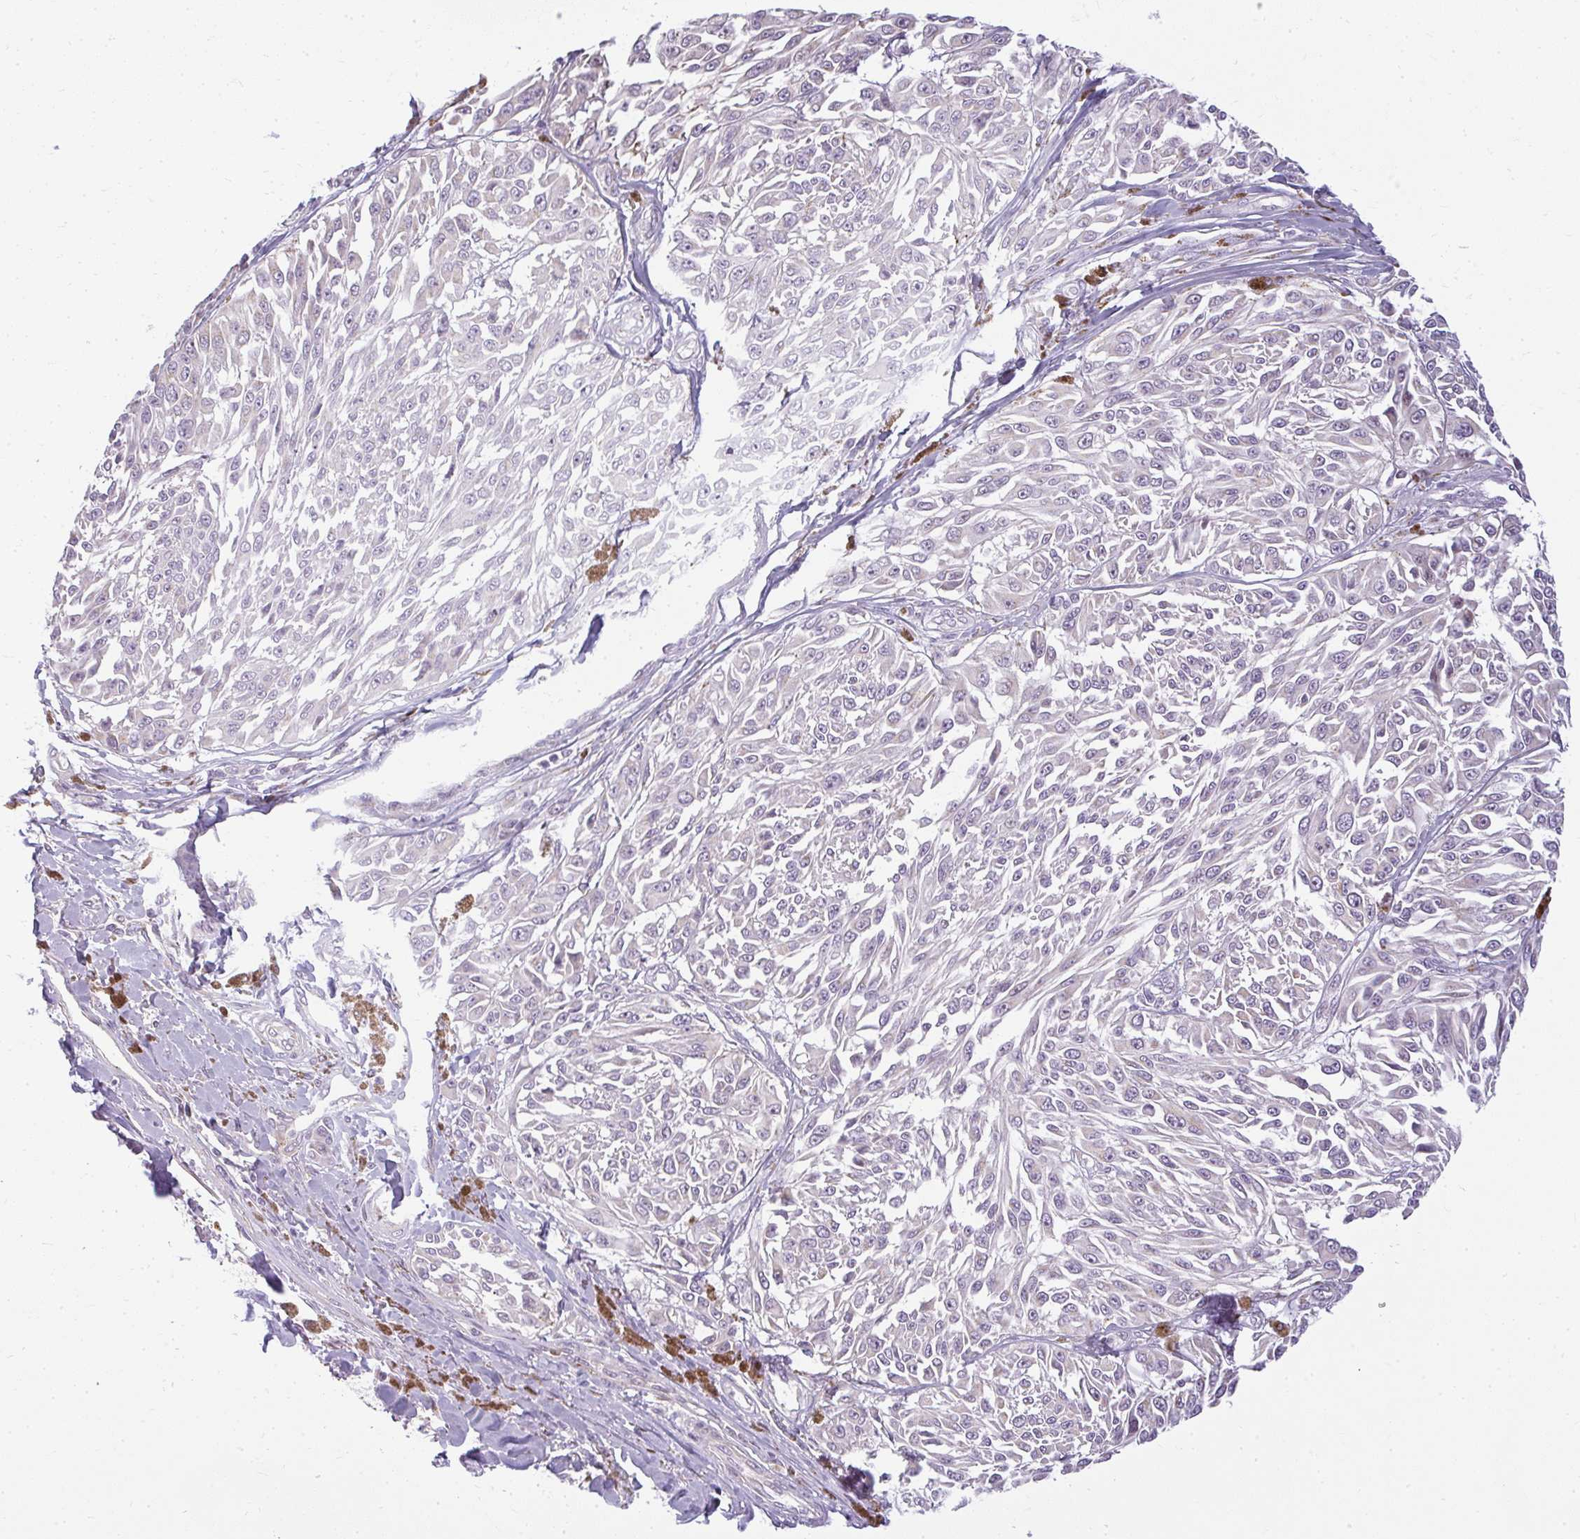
{"staining": {"intensity": "negative", "quantity": "none", "location": "none"}, "tissue": "melanoma", "cell_type": "Tumor cells", "image_type": "cancer", "snomed": [{"axis": "morphology", "description": "Malignant melanoma, NOS"}, {"axis": "topography", "description": "Skin"}], "caption": "This is an immunohistochemistry photomicrograph of human melanoma. There is no expression in tumor cells.", "gene": "ZFYVE26", "patient": {"sex": "male", "age": 94}}